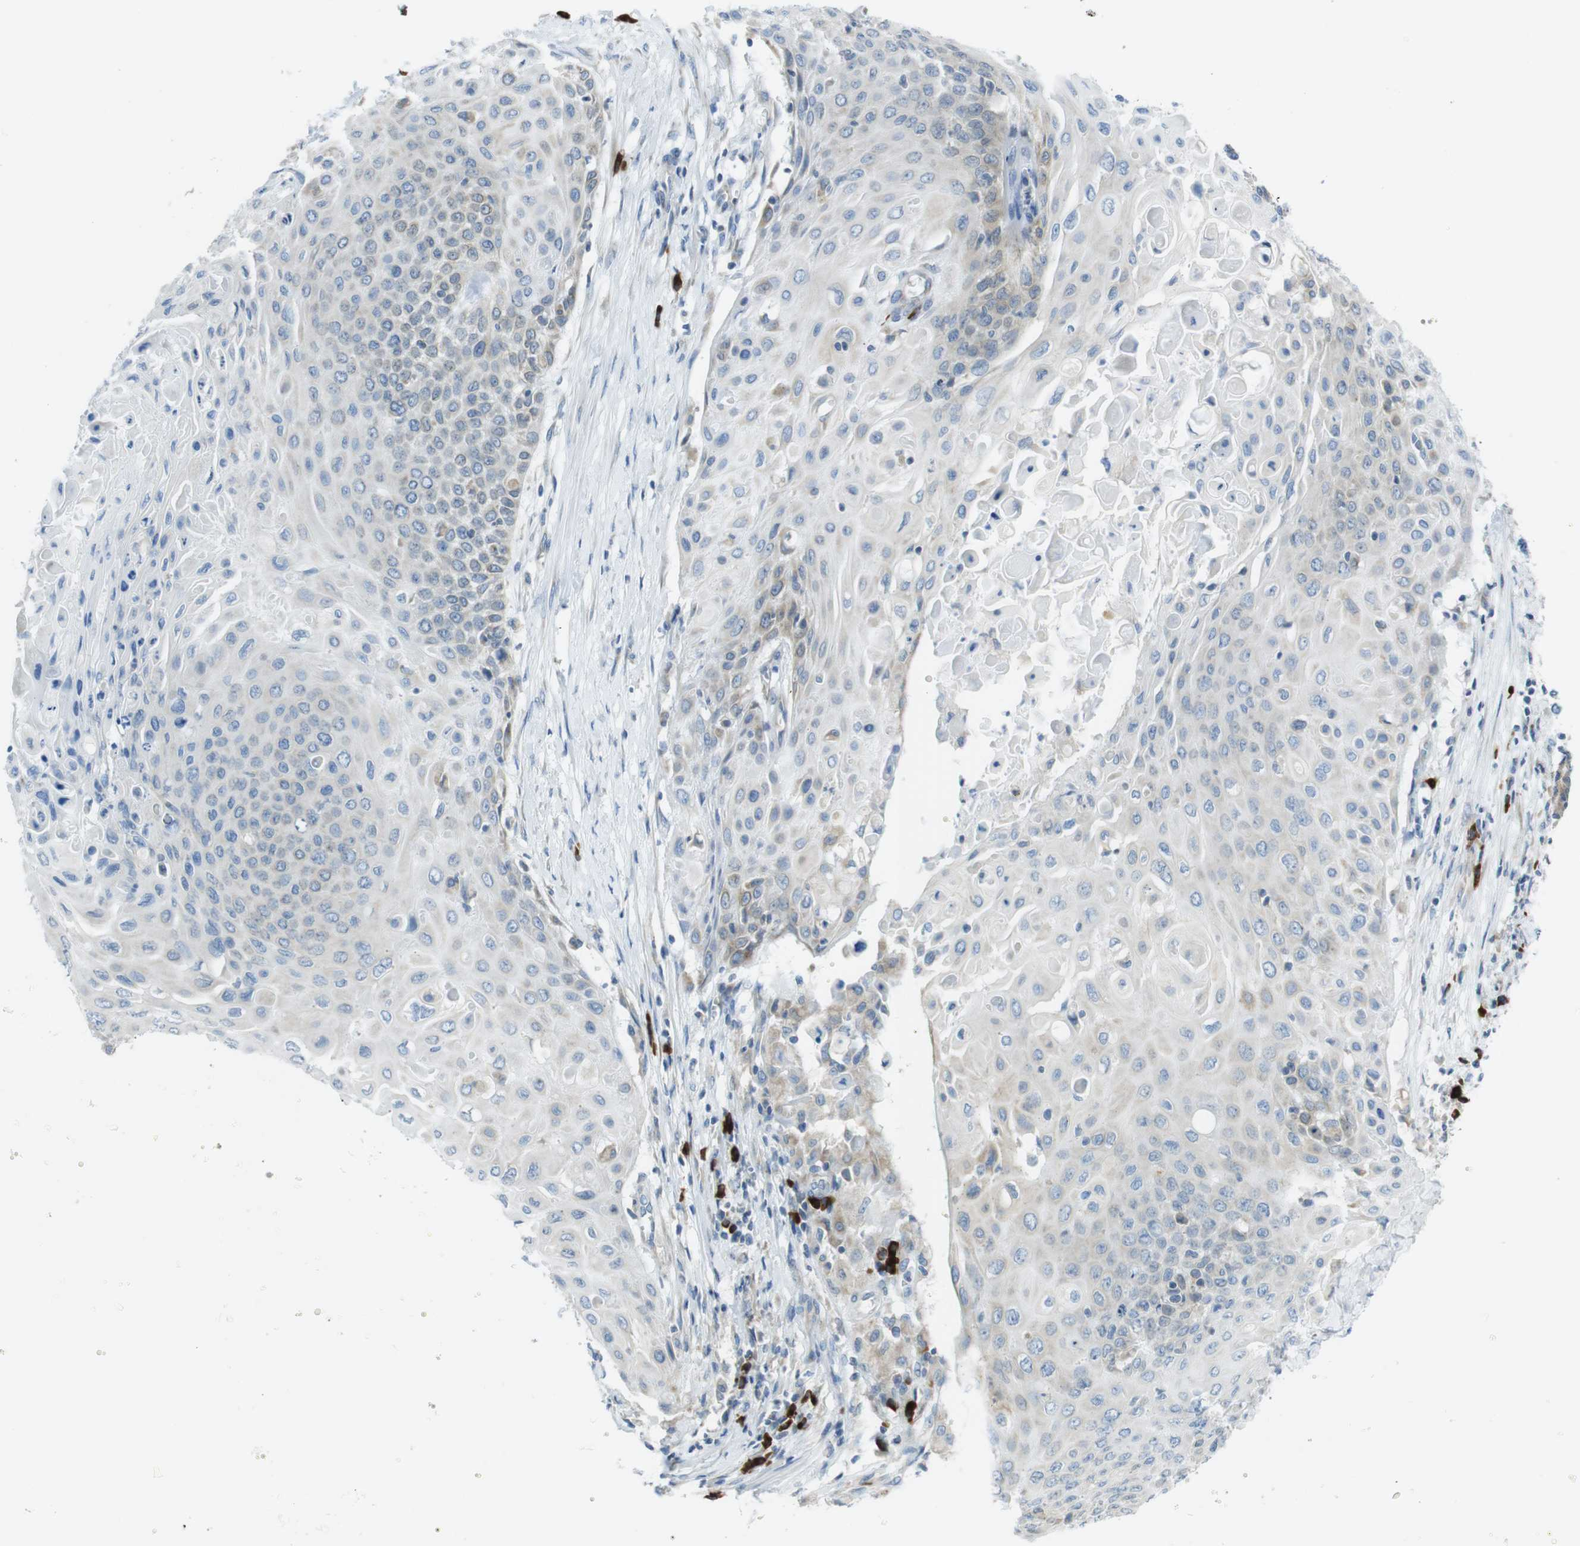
{"staining": {"intensity": "weak", "quantity": "<25%", "location": "cytoplasmic/membranous"}, "tissue": "cervical cancer", "cell_type": "Tumor cells", "image_type": "cancer", "snomed": [{"axis": "morphology", "description": "Squamous cell carcinoma, NOS"}, {"axis": "topography", "description": "Cervix"}], "caption": "There is no significant staining in tumor cells of cervical squamous cell carcinoma. (DAB immunohistochemistry (IHC), high magnification).", "gene": "CLPTM1L", "patient": {"sex": "female", "age": 39}}